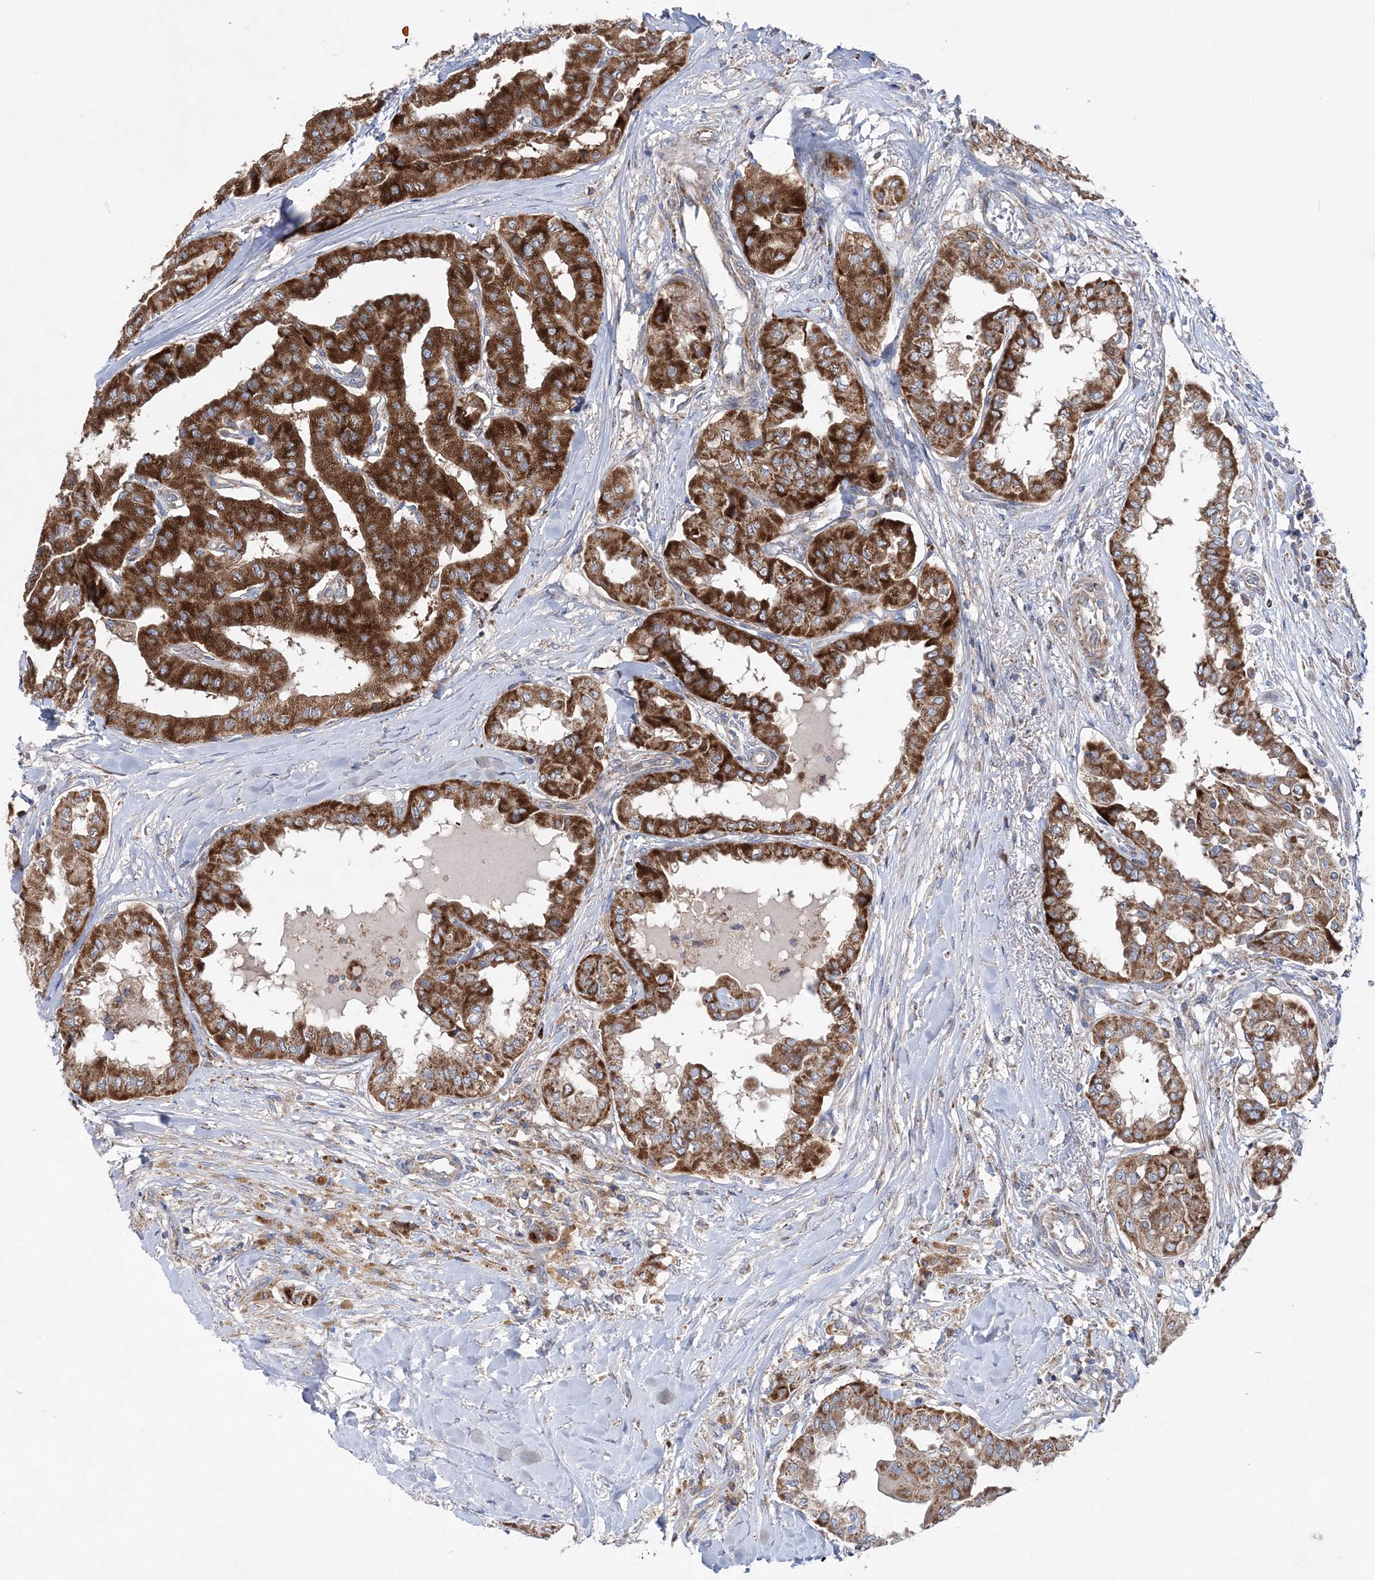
{"staining": {"intensity": "strong", "quantity": ">75%", "location": "cytoplasmic/membranous"}, "tissue": "thyroid cancer", "cell_type": "Tumor cells", "image_type": "cancer", "snomed": [{"axis": "morphology", "description": "Papillary adenocarcinoma, NOS"}, {"axis": "topography", "description": "Thyroid gland"}], "caption": "Thyroid cancer was stained to show a protein in brown. There is high levels of strong cytoplasmic/membranous positivity in about >75% of tumor cells. The staining was performed using DAB (3,3'-diaminobenzidine), with brown indicating positive protein expression. Nuclei are stained blue with hematoxylin.", "gene": "NGLY1", "patient": {"sex": "female", "age": 59}}